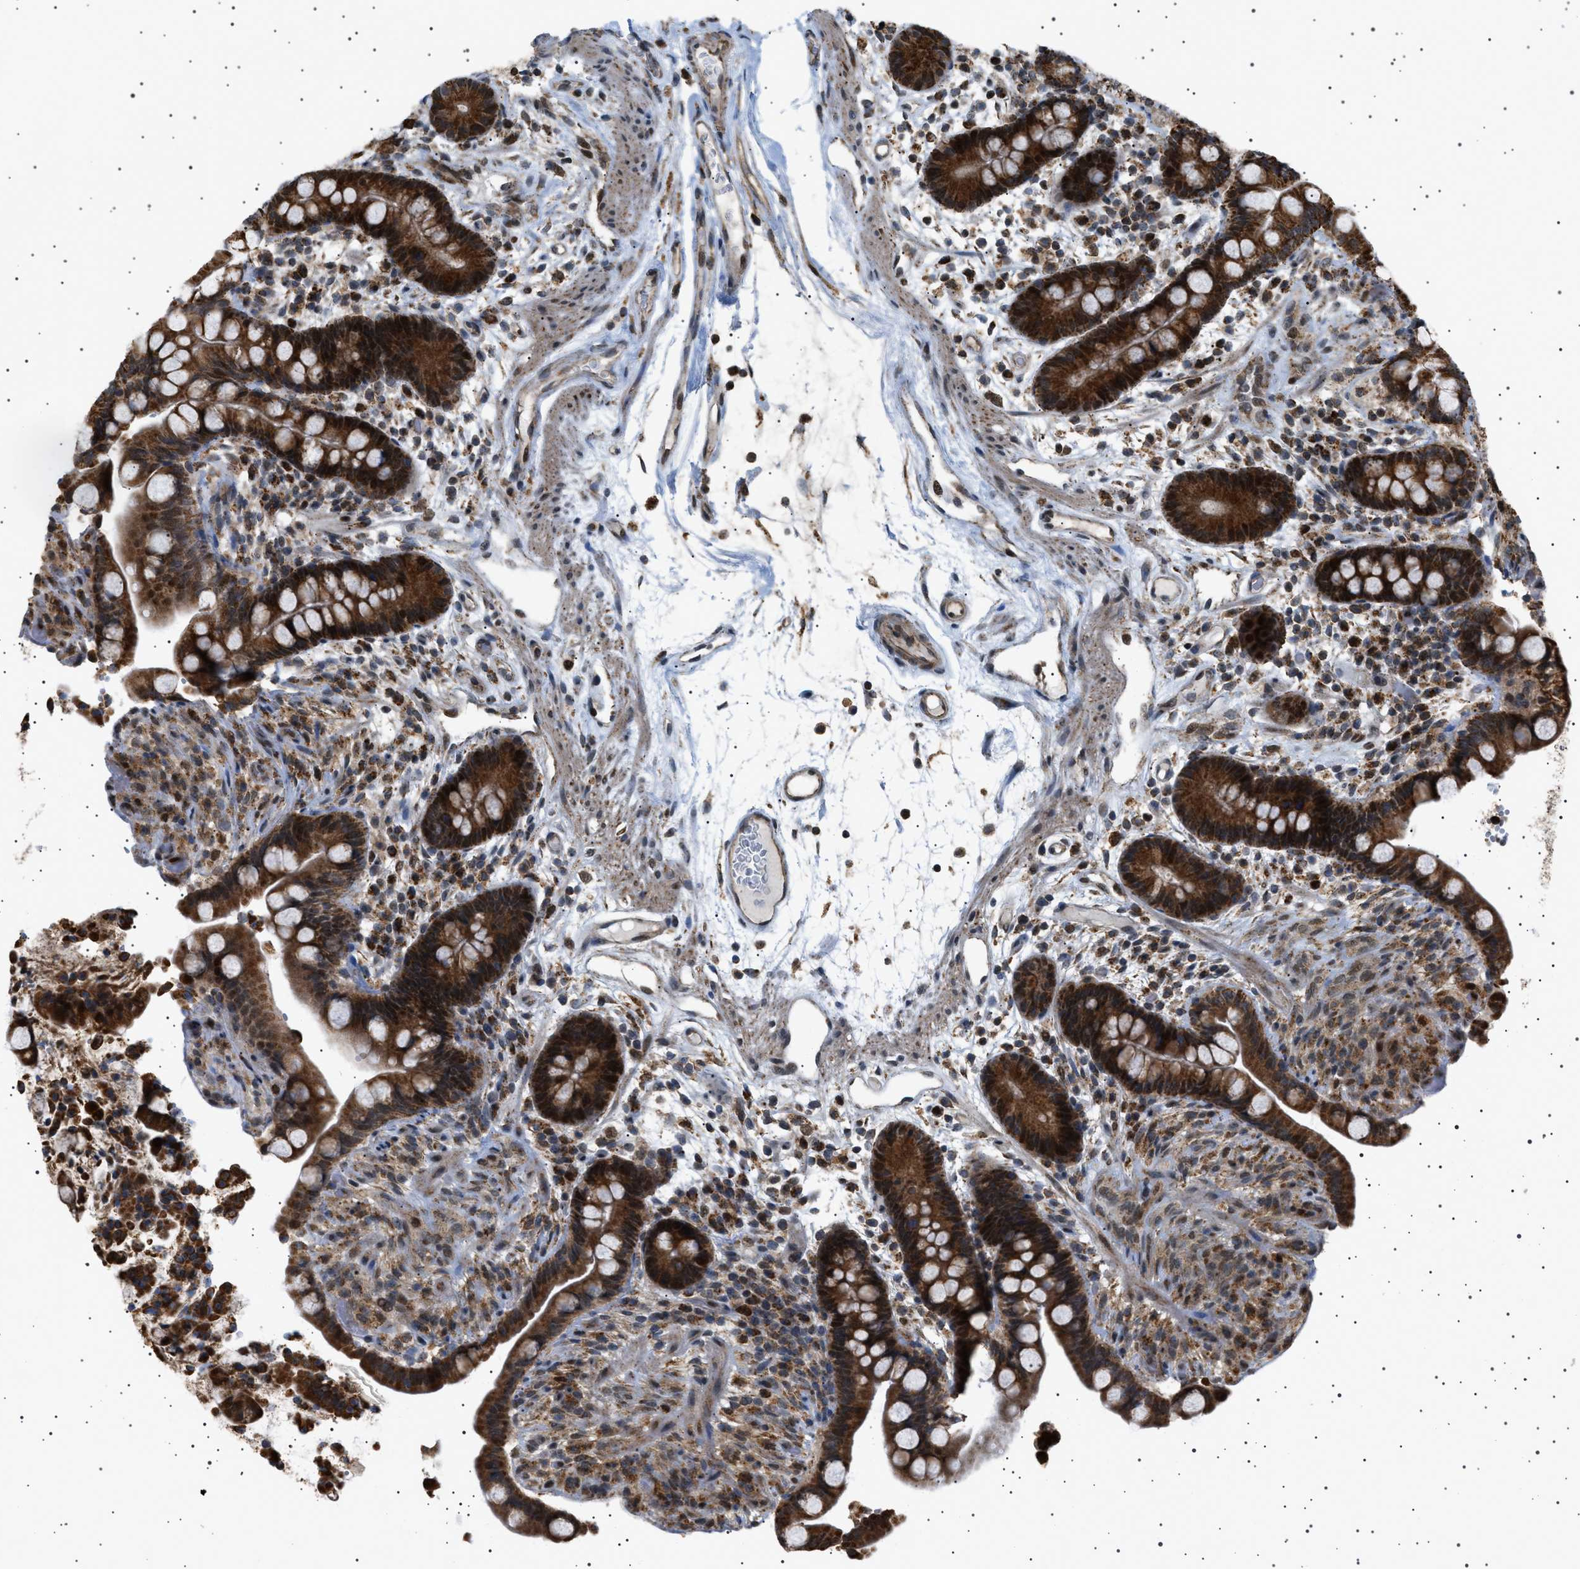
{"staining": {"intensity": "strong", "quantity": ">75%", "location": "cytoplasmic/membranous"}, "tissue": "colon", "cell_type": "Endothelial cells", "image_type": "normal", "snomed": [{"axis": "morphology", "description": "Normal tissue, NOS"}, {"axis": "topography", "description": "Colon"}], "caption": "Immunohistochemical staining of unremarkable colon reveals strong cytoplasmic/membranous protein positivity in about >75% of endothelial cells.", "gene": "MELK", "patient": {"sex": "male", "age": 73}}